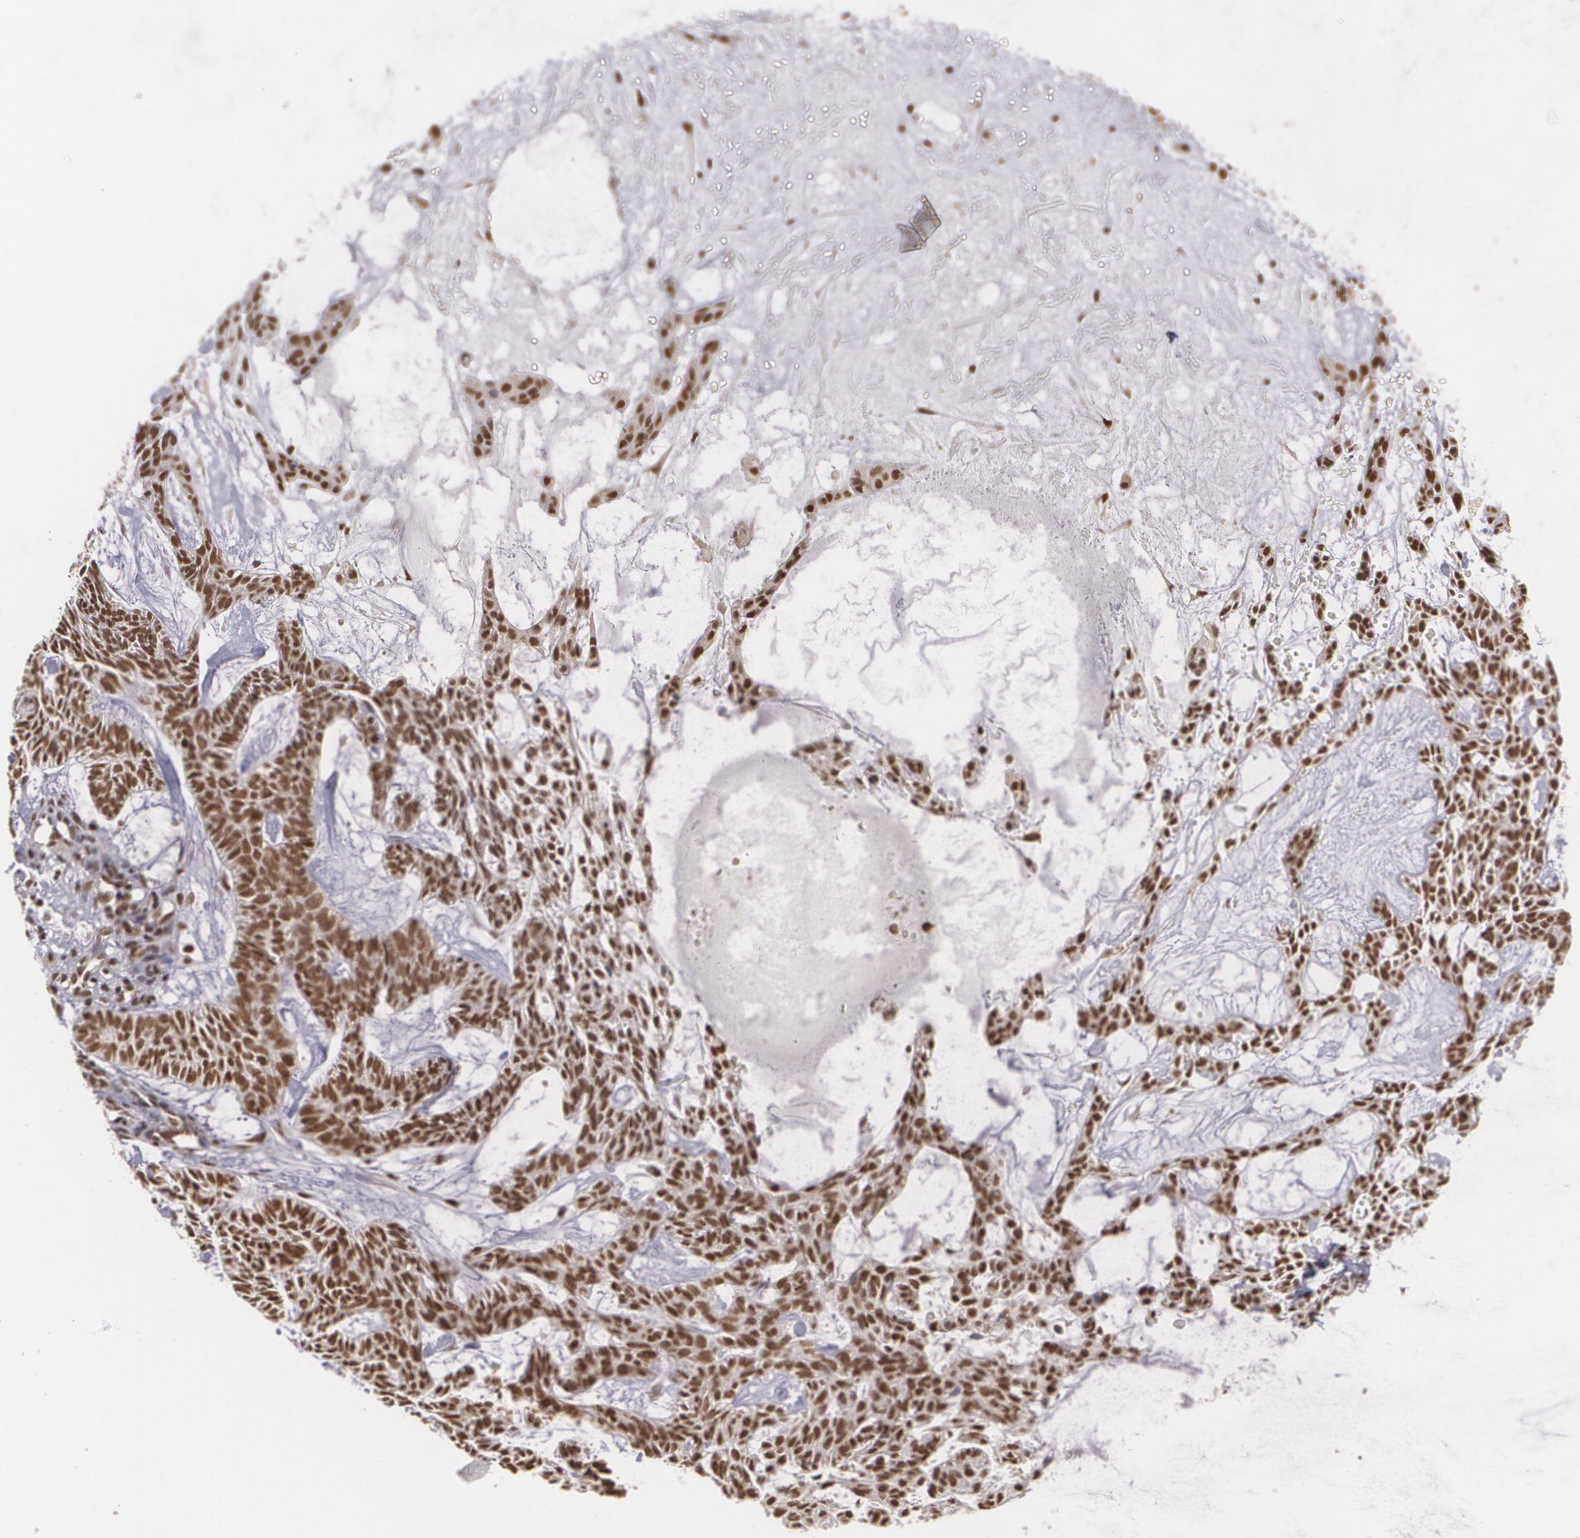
{"staining": {"intensity": "strong", "quantity": ">75%", "location": "nuclear"}, "tissue": "skin cancer", "cell_type": "Tumor cells", "image_type": "cancer", "snomed": [{"axis": "morphology", "description": "Basal cell carcinoma"}, {"axis": "topography", "description": "Skin"}], "caption": "Immunohistochemical staining of human basal cell carcinoma (skin) exhibits high levels of strong nuclear staining in about >75% of tumor cells.", "gene": "RXRB", "patient": {"sex": "male", "age": 75}}